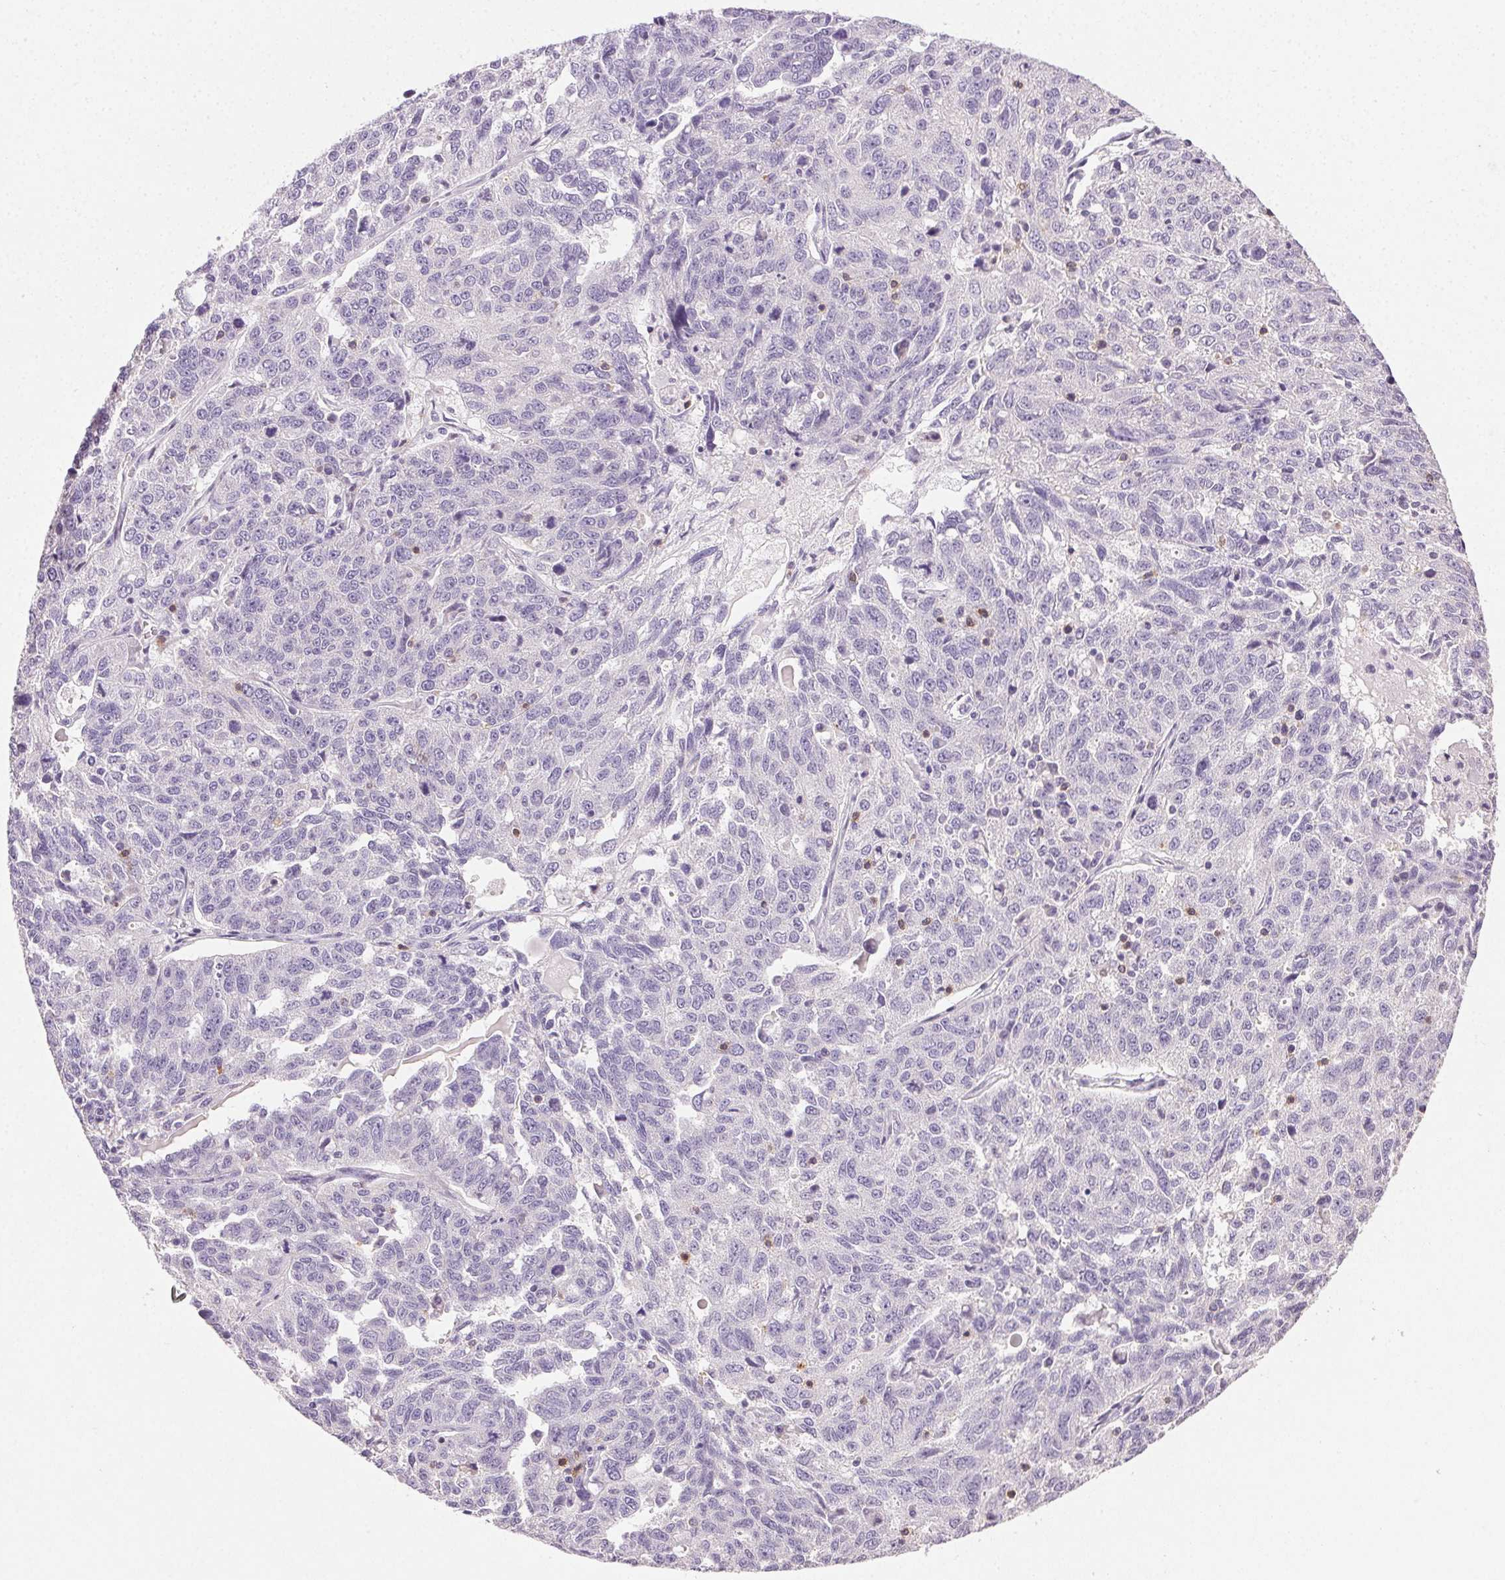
{"staining": {"intensity": "negative", "quantity": "none", "location": "none"}, "tissue": "ovarian cancer", "cell_type": "Tumor cells", "image_type": "cancer", "snomed": [{"axis": "morphology", "description": "Cystadenocarcinoma, serous, NOS"}, {"axis": "topography", "description": "Ovary"}], "caption": "Immunohistochemical staining of human serous cystadenocarcinoma (ovarian) demonstrates no significant staining in tumor cells. (DAB immunohistochemistry (IHC), high magnification).", "gene": "AKAP5", "patient": {"sex": "female", "age": 71}}